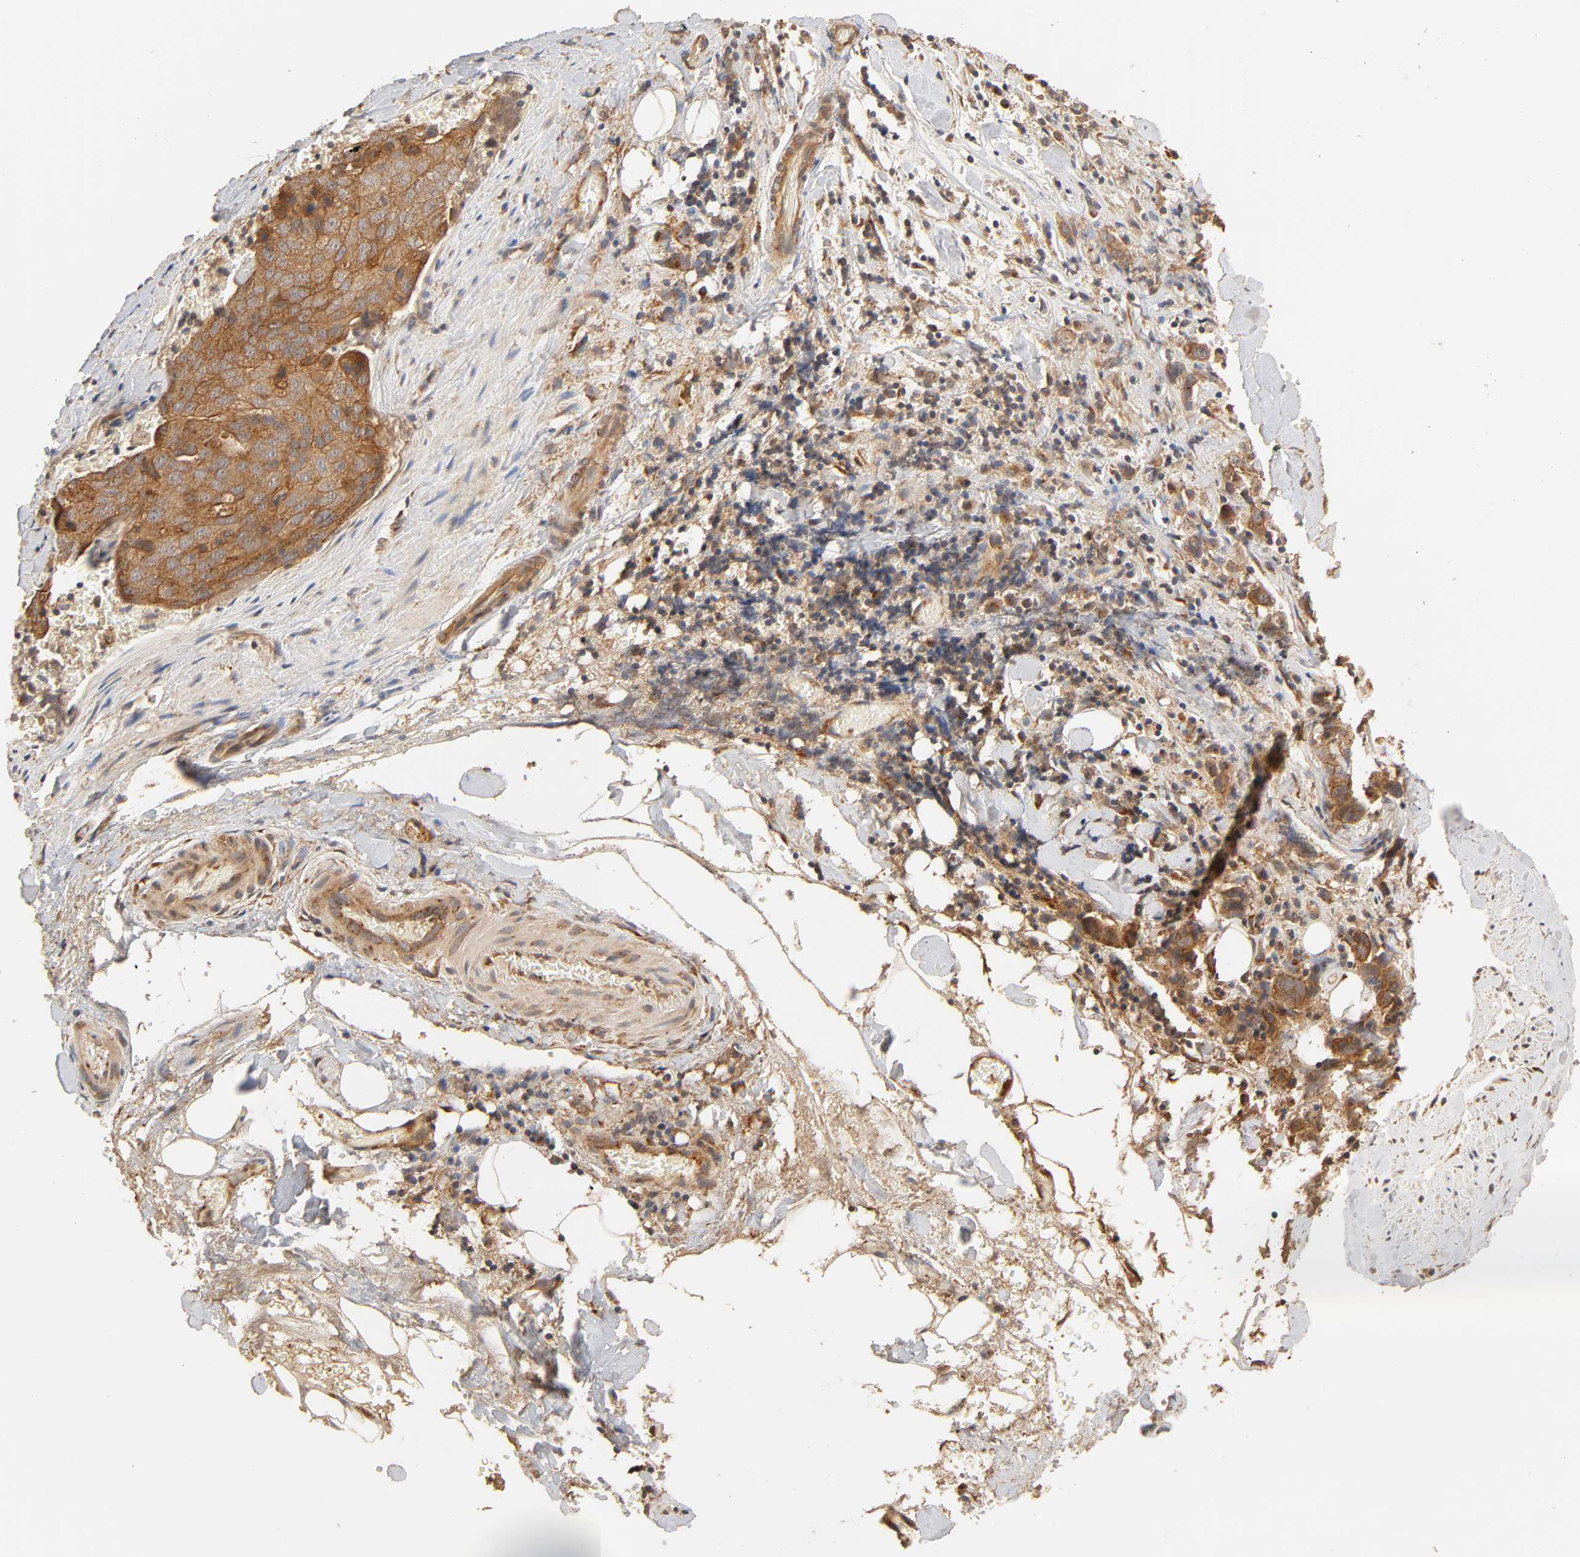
{"staining": {"intensity": "strong", "quantity": ">75%", "location": "cytoplasmic/membranous"}, "tissue": "stomach cancer", "cell_type": "Tumor cells", "image_type": "cancer", "snomed": [{"axis": "morphology", "description": "Adenocarcinoma, NOS"}, {"axis": "topography", "description": "Stomach"}], "caption": "Protein expression analysis of adenocarcinoma (stomach) shows strong cytoplasmic/membranous expression in approximately >75% of tumor cells.", "gene": "EPS8", "patient": {"sex": "male", "age": 48}}